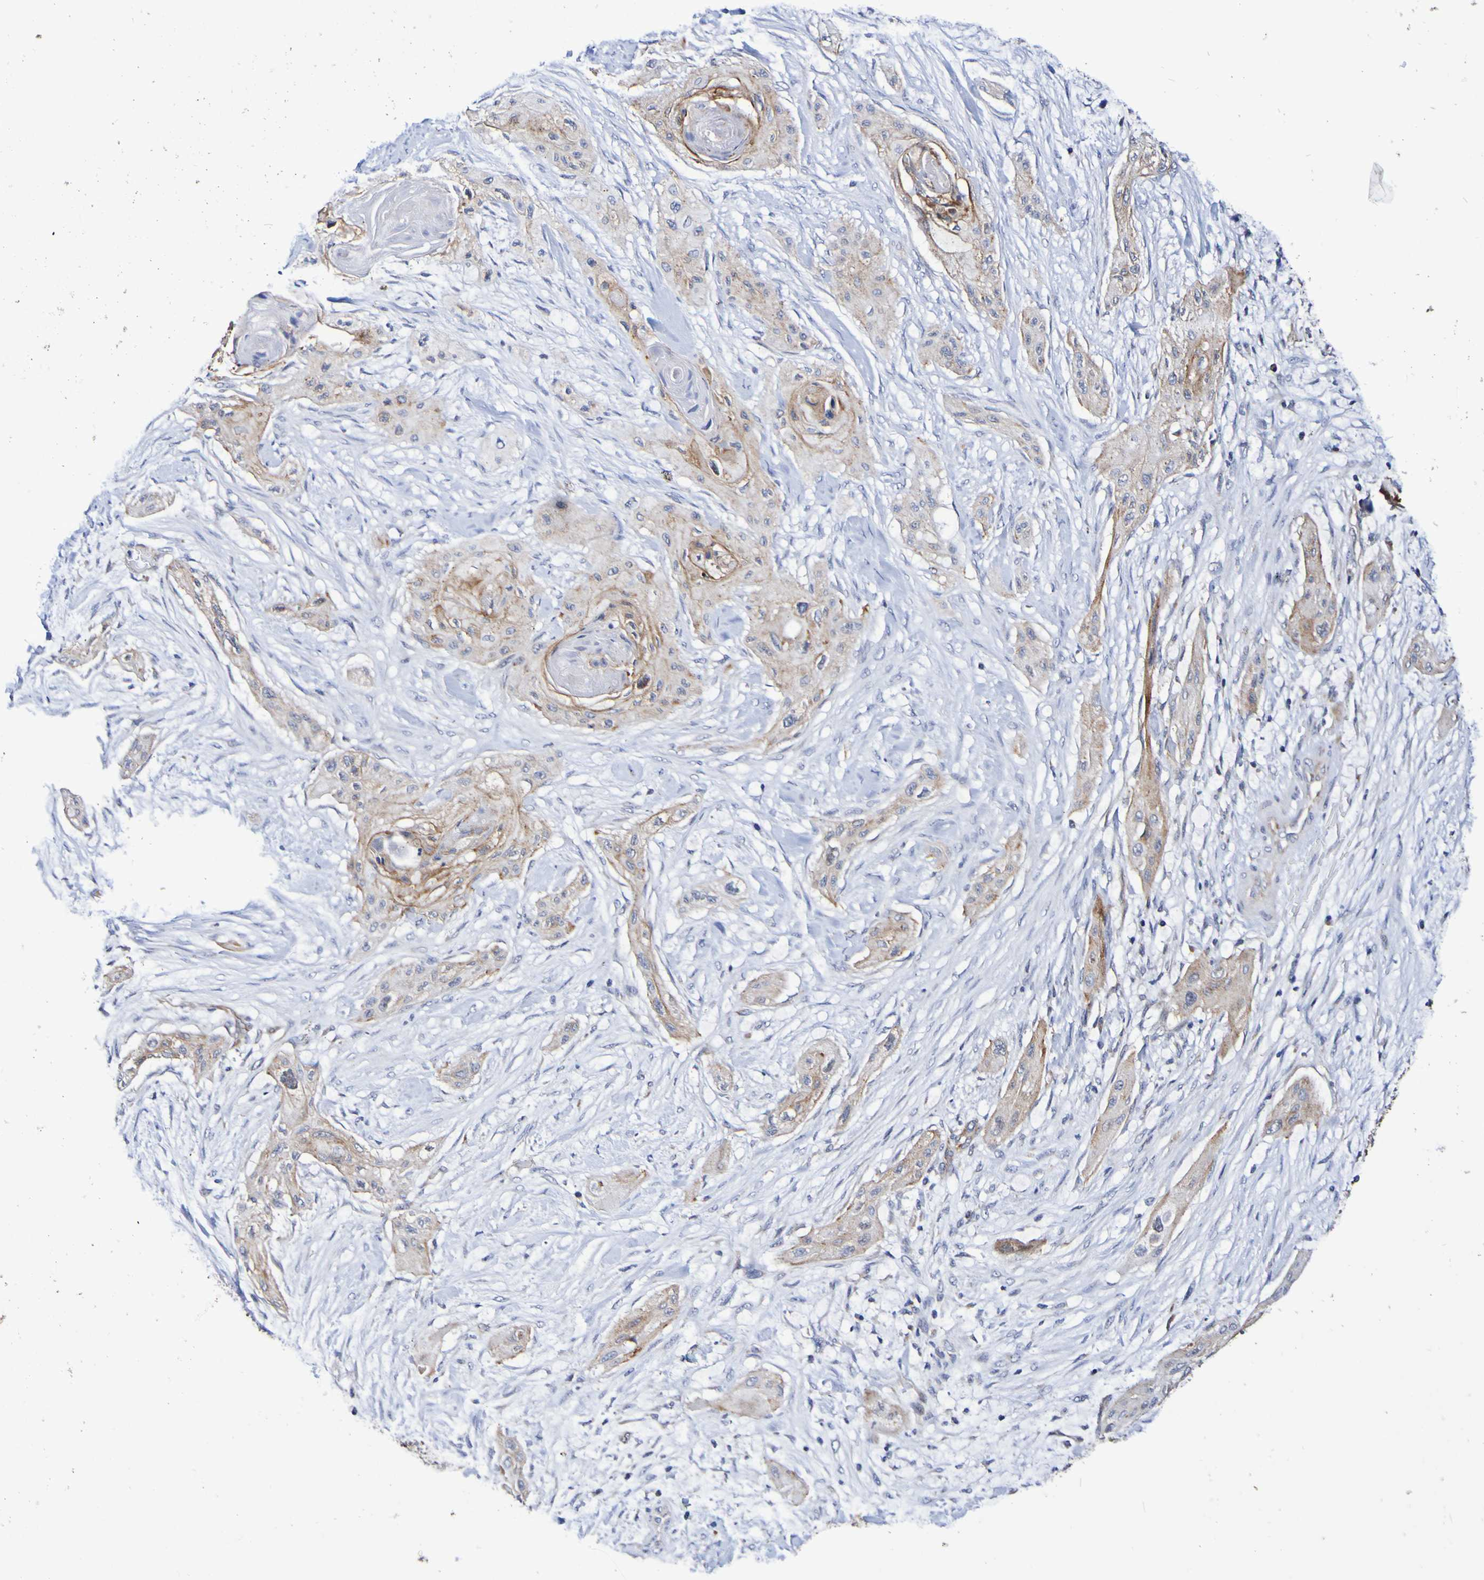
{"staining": {"intensity": "weak", "quantity": ">75%", "location": "cytoplasmic/membranous"}, "tissue": "lung cancer", "cell_type": "Tumor cells", "image_type": "cancer", "snomed": [{"axis": "morphology", "description": "Squamous cell carcinoma, NOS"}, {"axis": "topography", "description": "Lung"}], "caption": "Human squamous cell carcinoma (lung) stained with a protein marker shows weak staining in tumor cells.", "gene": "GJB1", "patient": {"sex": "female", "age": 47}}